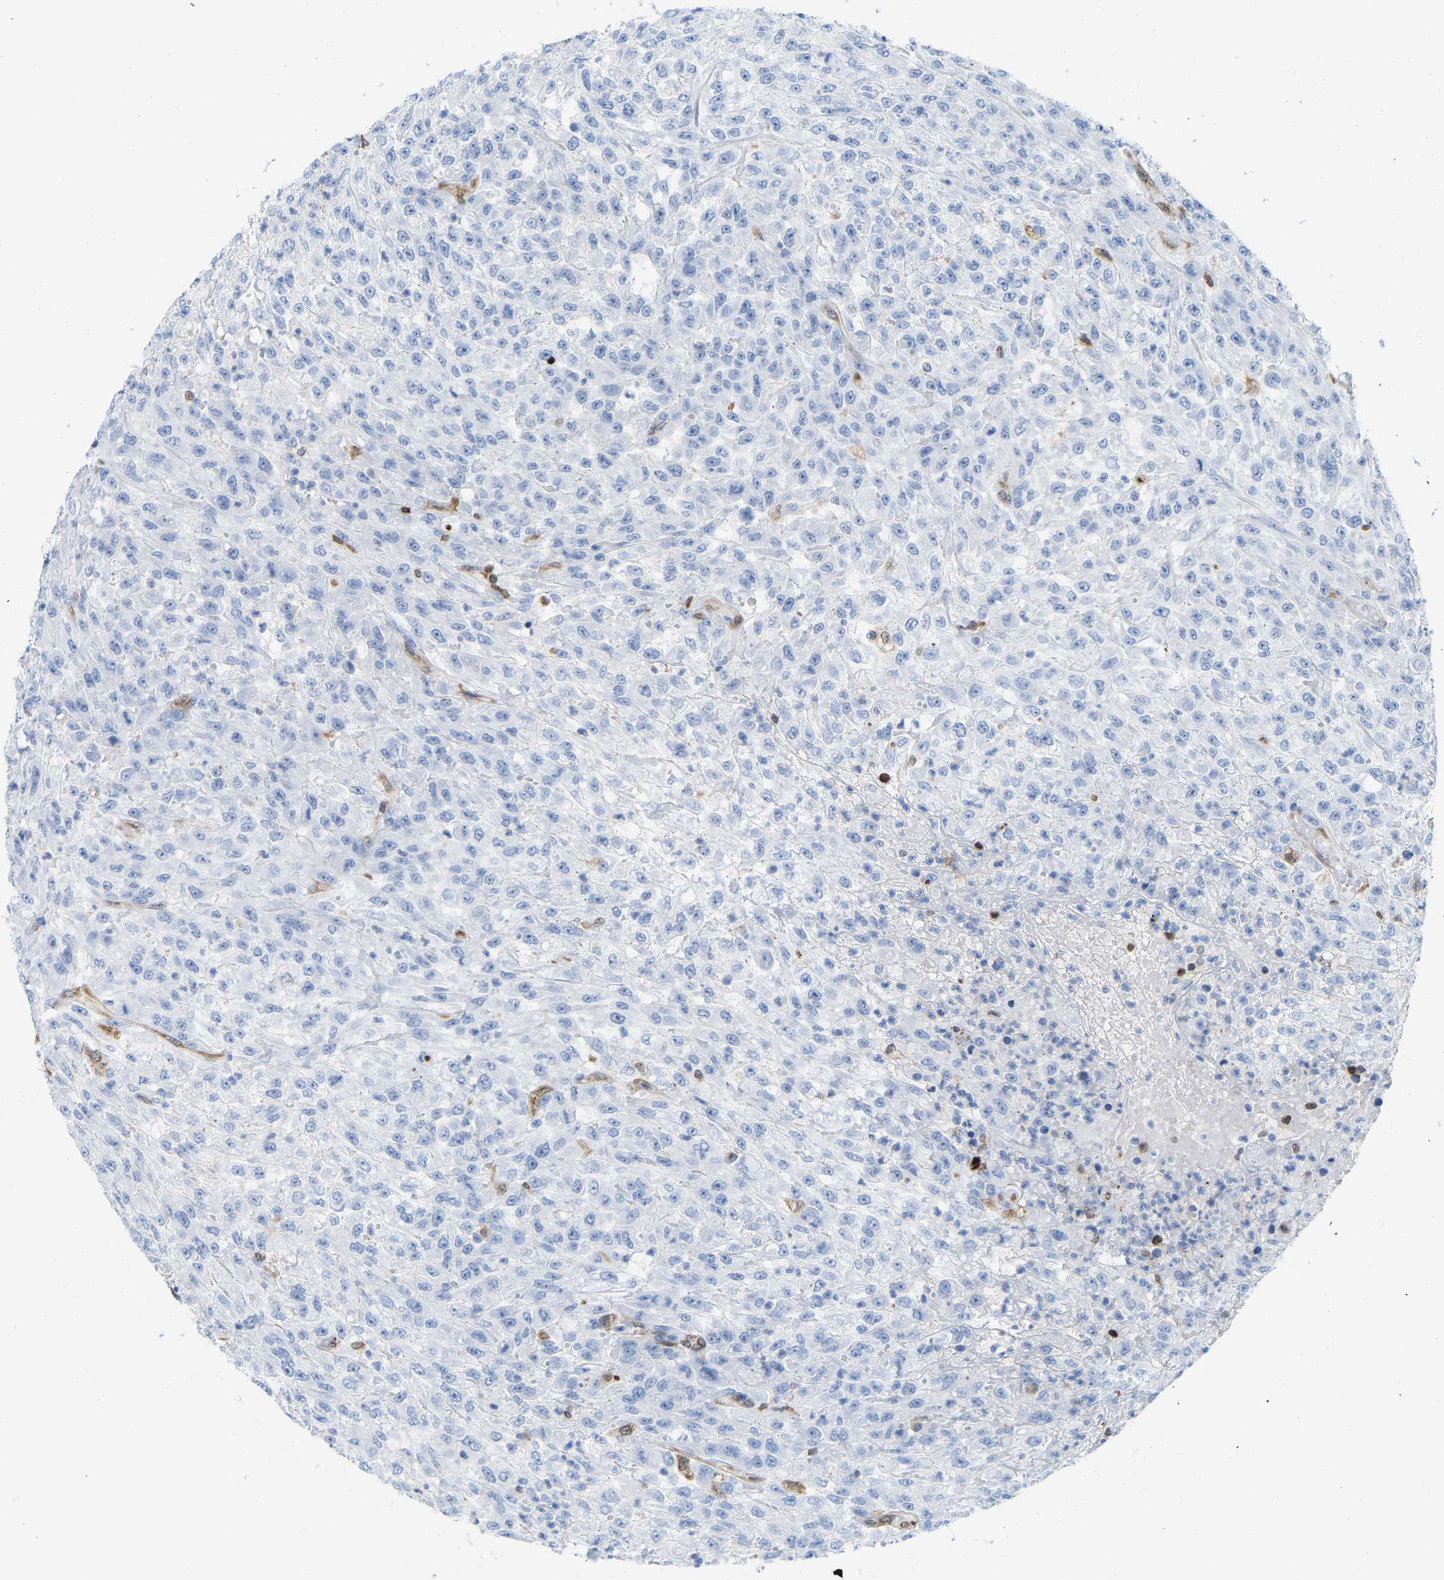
{"staining": {"intensity": "negative", "quantity": "none", "location": "none"}, "tissue": "urothelial cancer", "cell_type": "Tumor cells", "image_type": "cancer", "snomed": [{"axis": "morphology", "description": "Urothelial carcinoma, High grade"}, {"axis": "topography", "description": "Urinary bladder"}], "caption": "Urothelial carcinoma (high-grade) stained for a protein using immunohistochemistry demonstrates no positivity tumor cells.", "gene": "GIMAP4", "patient": {"sex": "male", "age": 46}}